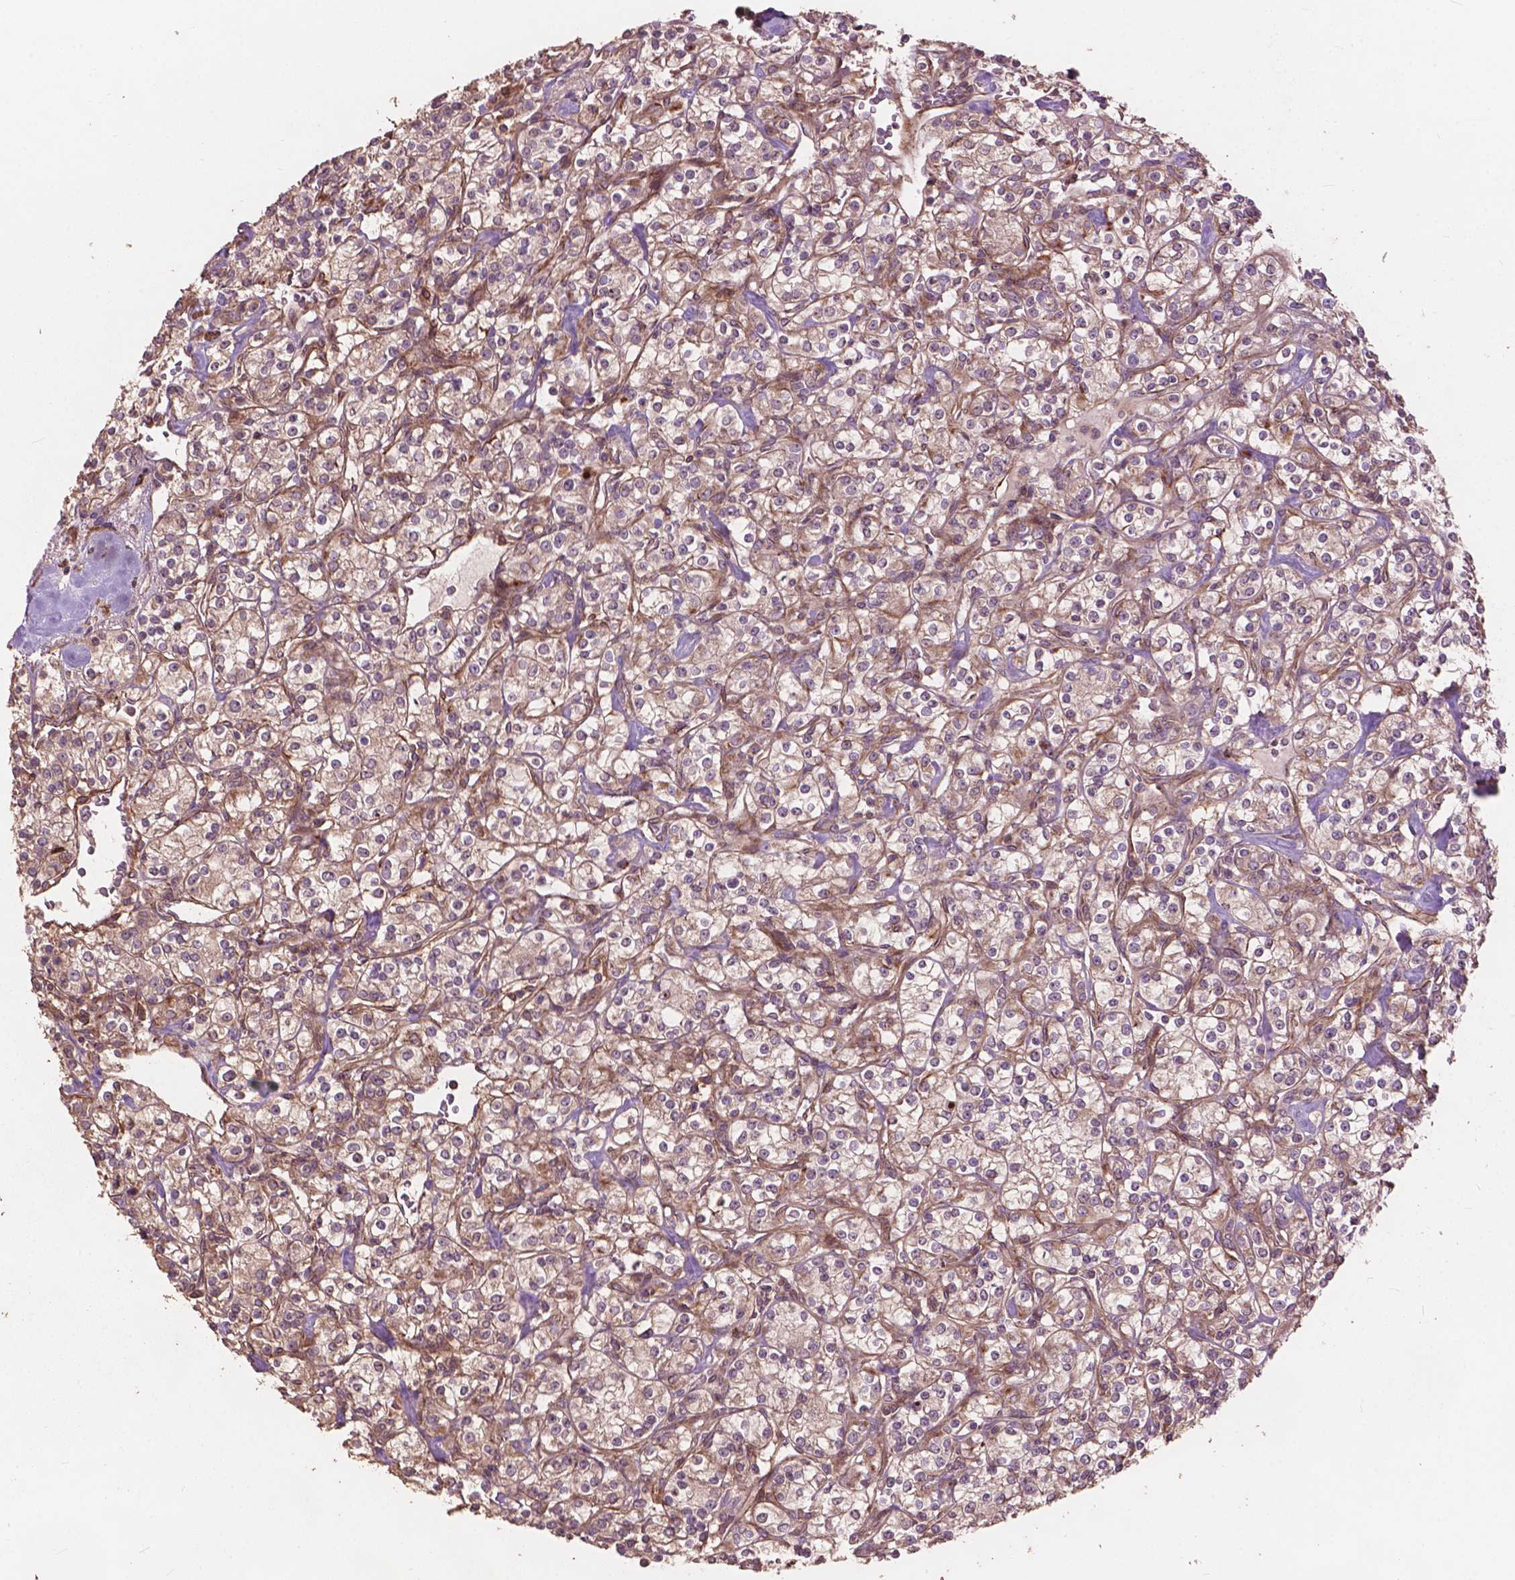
{"staining": {"intensity": "negative", "quantity": "none", "location": "none"}, "tissue": "renal cancer", "cell_type": "Tumor cells", "image_type": "cancer", "snomed": [{"axis": "morphology", "description": "Adenocarcinoma, NOS"}, {"axis": "topography", "description": "Kidney"}], "caption": "IHC histopathology image of human renal cancer stained for a protein (brown), which displays no staining in tumor cells.", "gene": "FNIP1", "patient": {"sex": "male", "age": 77}}